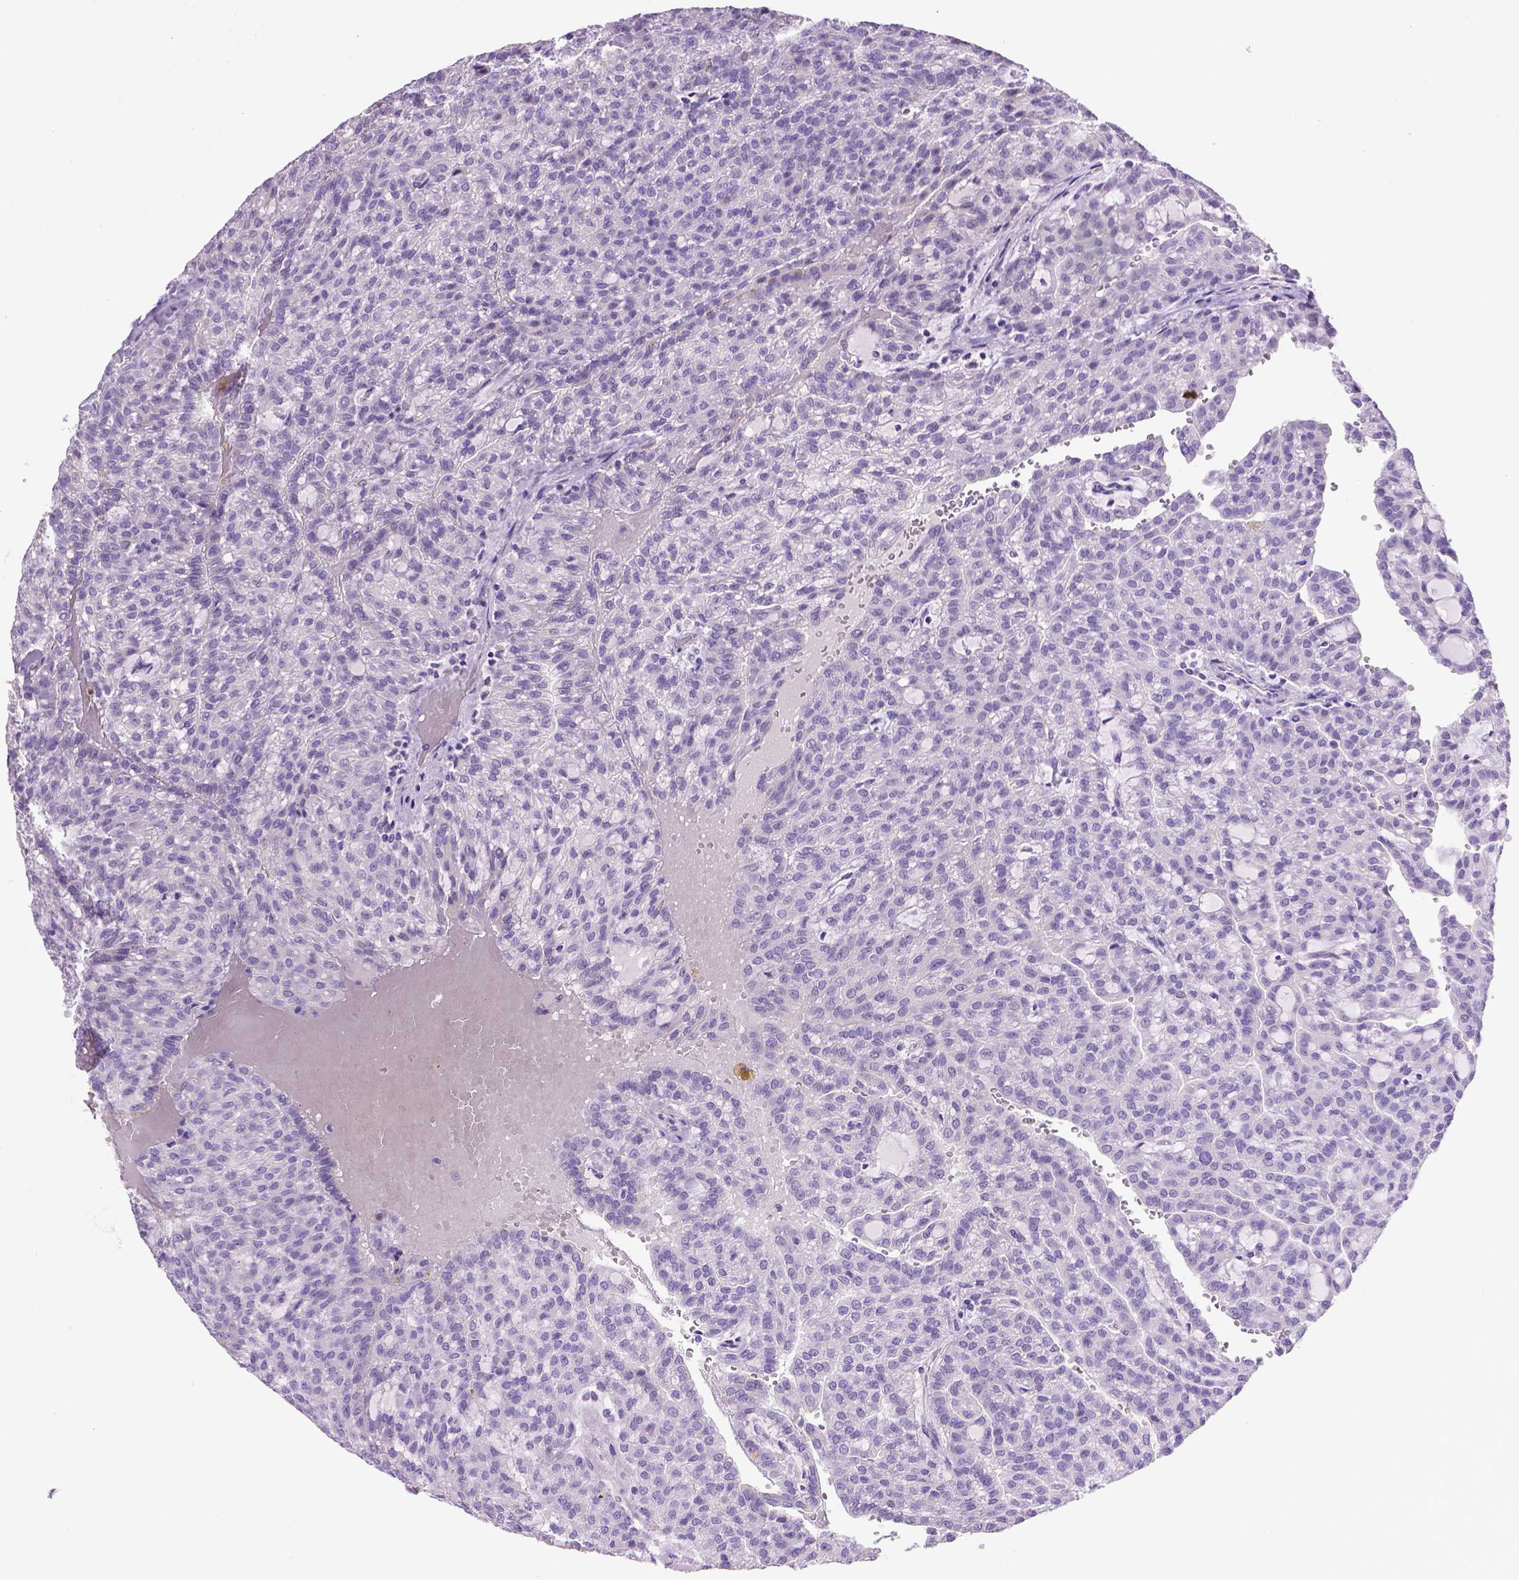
{"staining": {"intensity": "negative", "quantity": "none", "location": "none"}, "tissue": "renal cancer", "cell_type": "Tumor cells", "image_type": "cancer", "snomed": [{"axis": "morphology", "description": "Adenocarcinoma, NOS"}, {"axis": "topography", "description": "Kidney"}], "caption": "A histopathology image of human adenocarcinoma (renal) is negative for staining in tumor cells. (DAB immunohistochemistry with hematoxylin counter stain).", "gene": "PNMA2", "patient": {"sex": "male", "age": 63}}